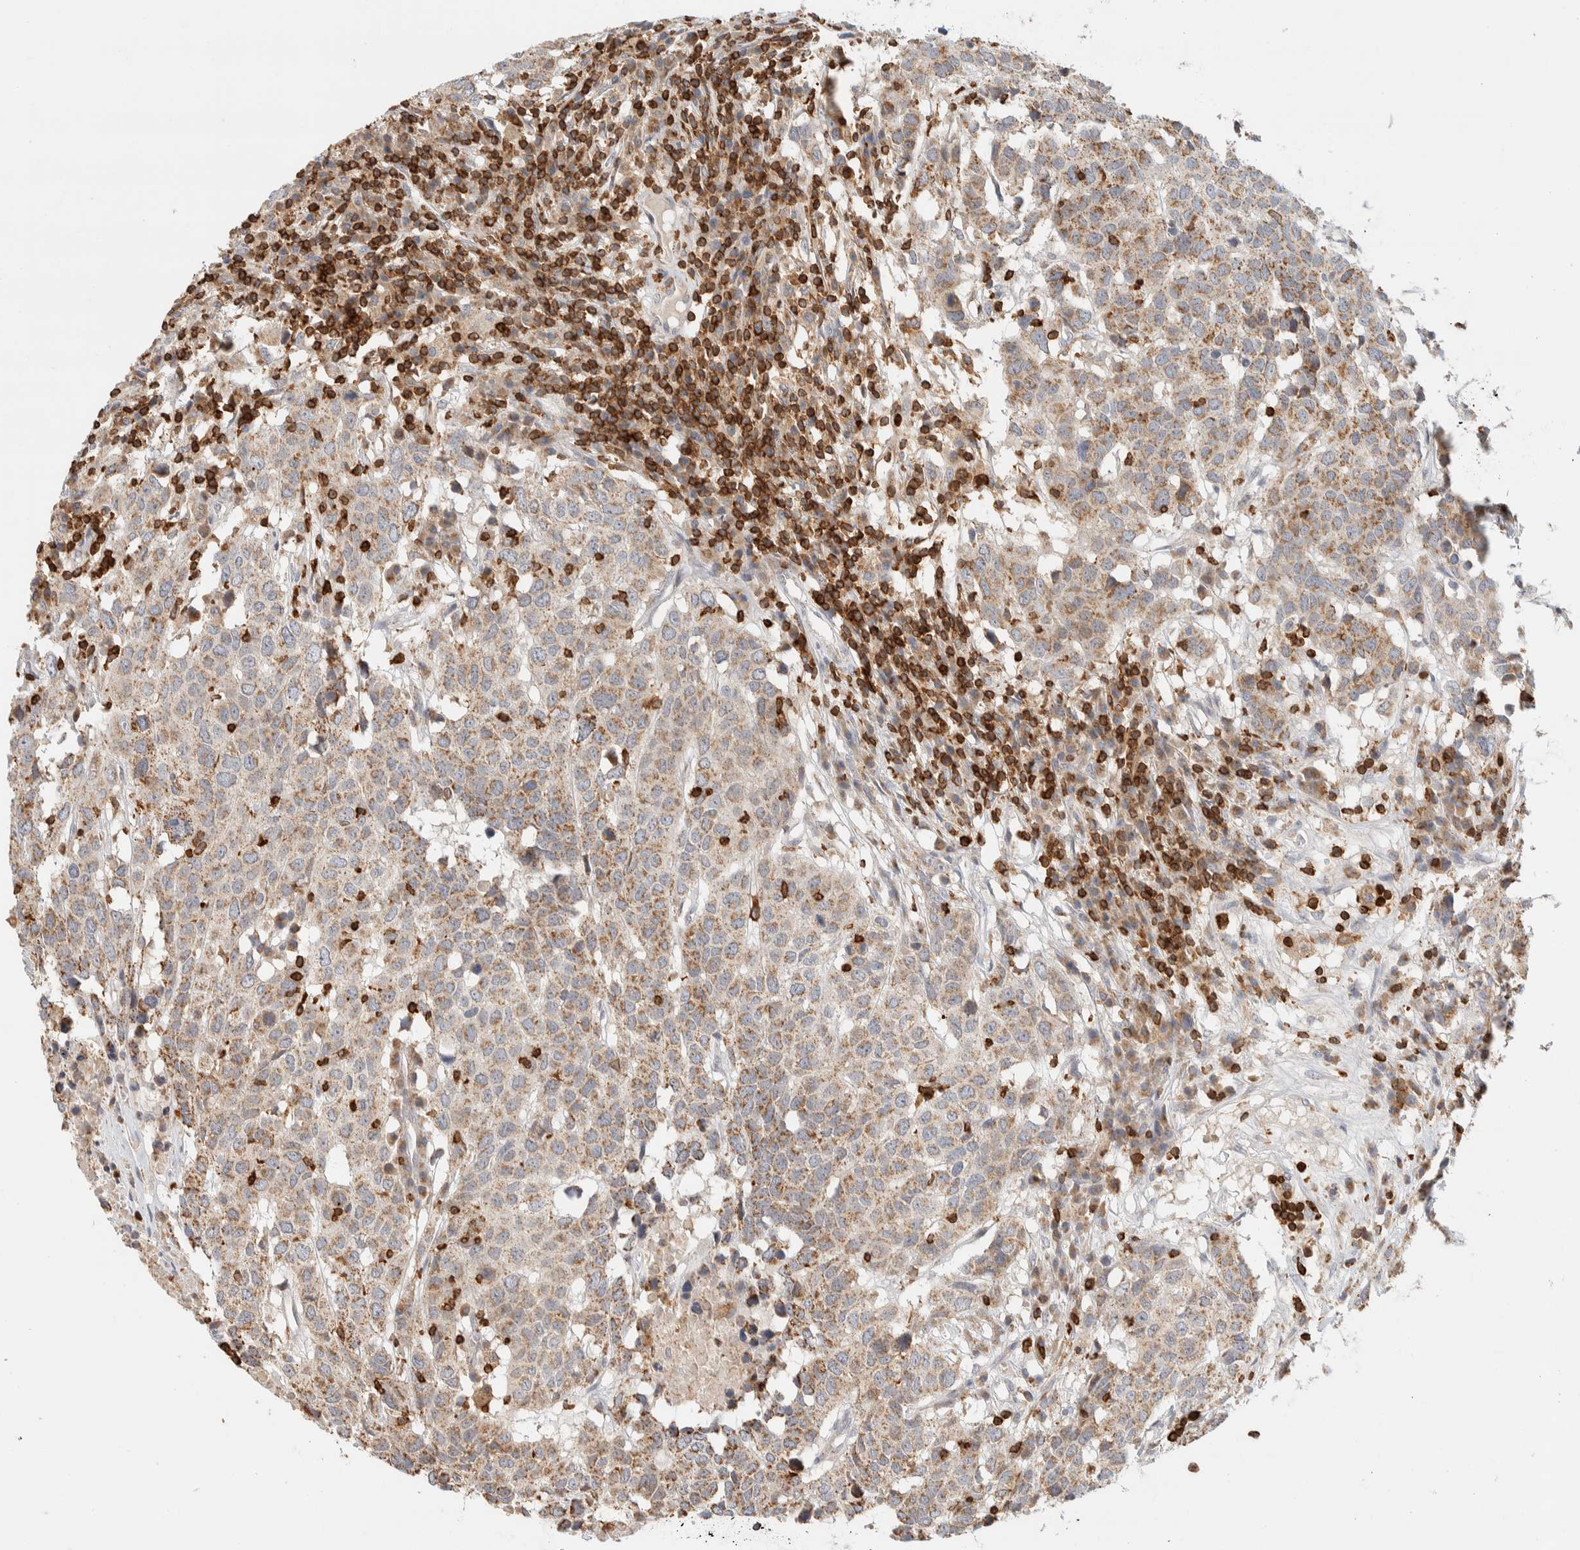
{"staining": {"intensity": "moderate", "quantity": ">75%", "location": "cytoplasmic/membranous"}, "tissue": "head and neck cancer", "cell_type": "Tumor cells", "image_type": "cancer", "snomed": [{"axis": "morphology", "description": "Squamous cell carcinoma, NOS"}, {"axis": "topography", "description": "Head-Neck"}], "caption": "Head and neck cancer stained with a protein marker shows moderate staining in tumor cells.", "gene": "RUNDC1", "patient": {"sex": "male", "age": 66}}